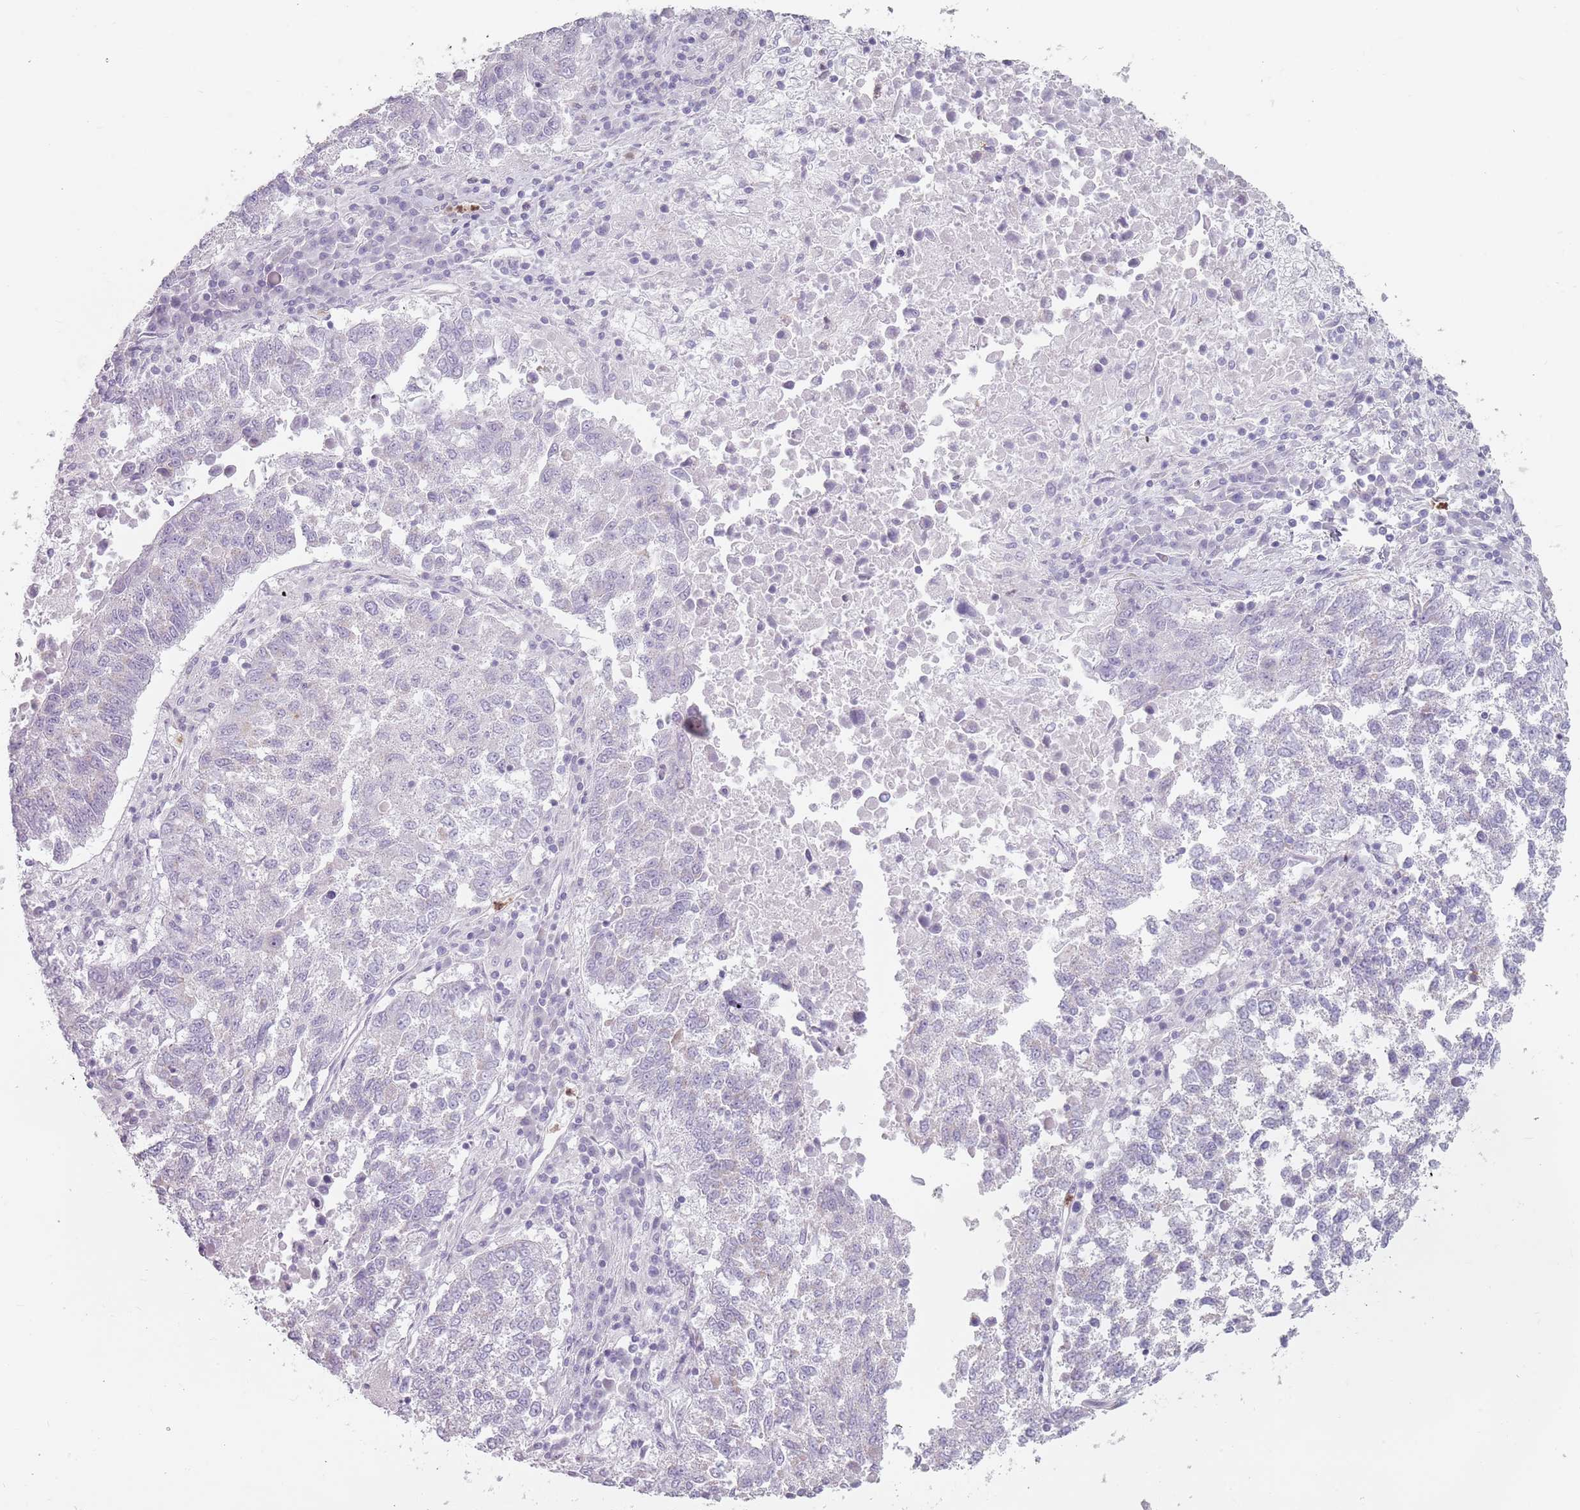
{"staining": {"intensity": "negative", "quantity": "none", "location": "none"}, "tissue": "lung cancer", "cell_type": "Tumor cells", "image_type": "cancer", "snomed": [{"axis": "morphology", "description": "Squamous cell carcinoma, NOS"}, {"axis": "topography", "description": "Lung"}], "caption": "Tumor cells are negative for brown protein staining in lung cancer. (DAB immunohistochemistry visualized using brightfield microscopy, high magnification).", "gene": "ZNF584", "patient": {"sex": "male", "age": 73}}